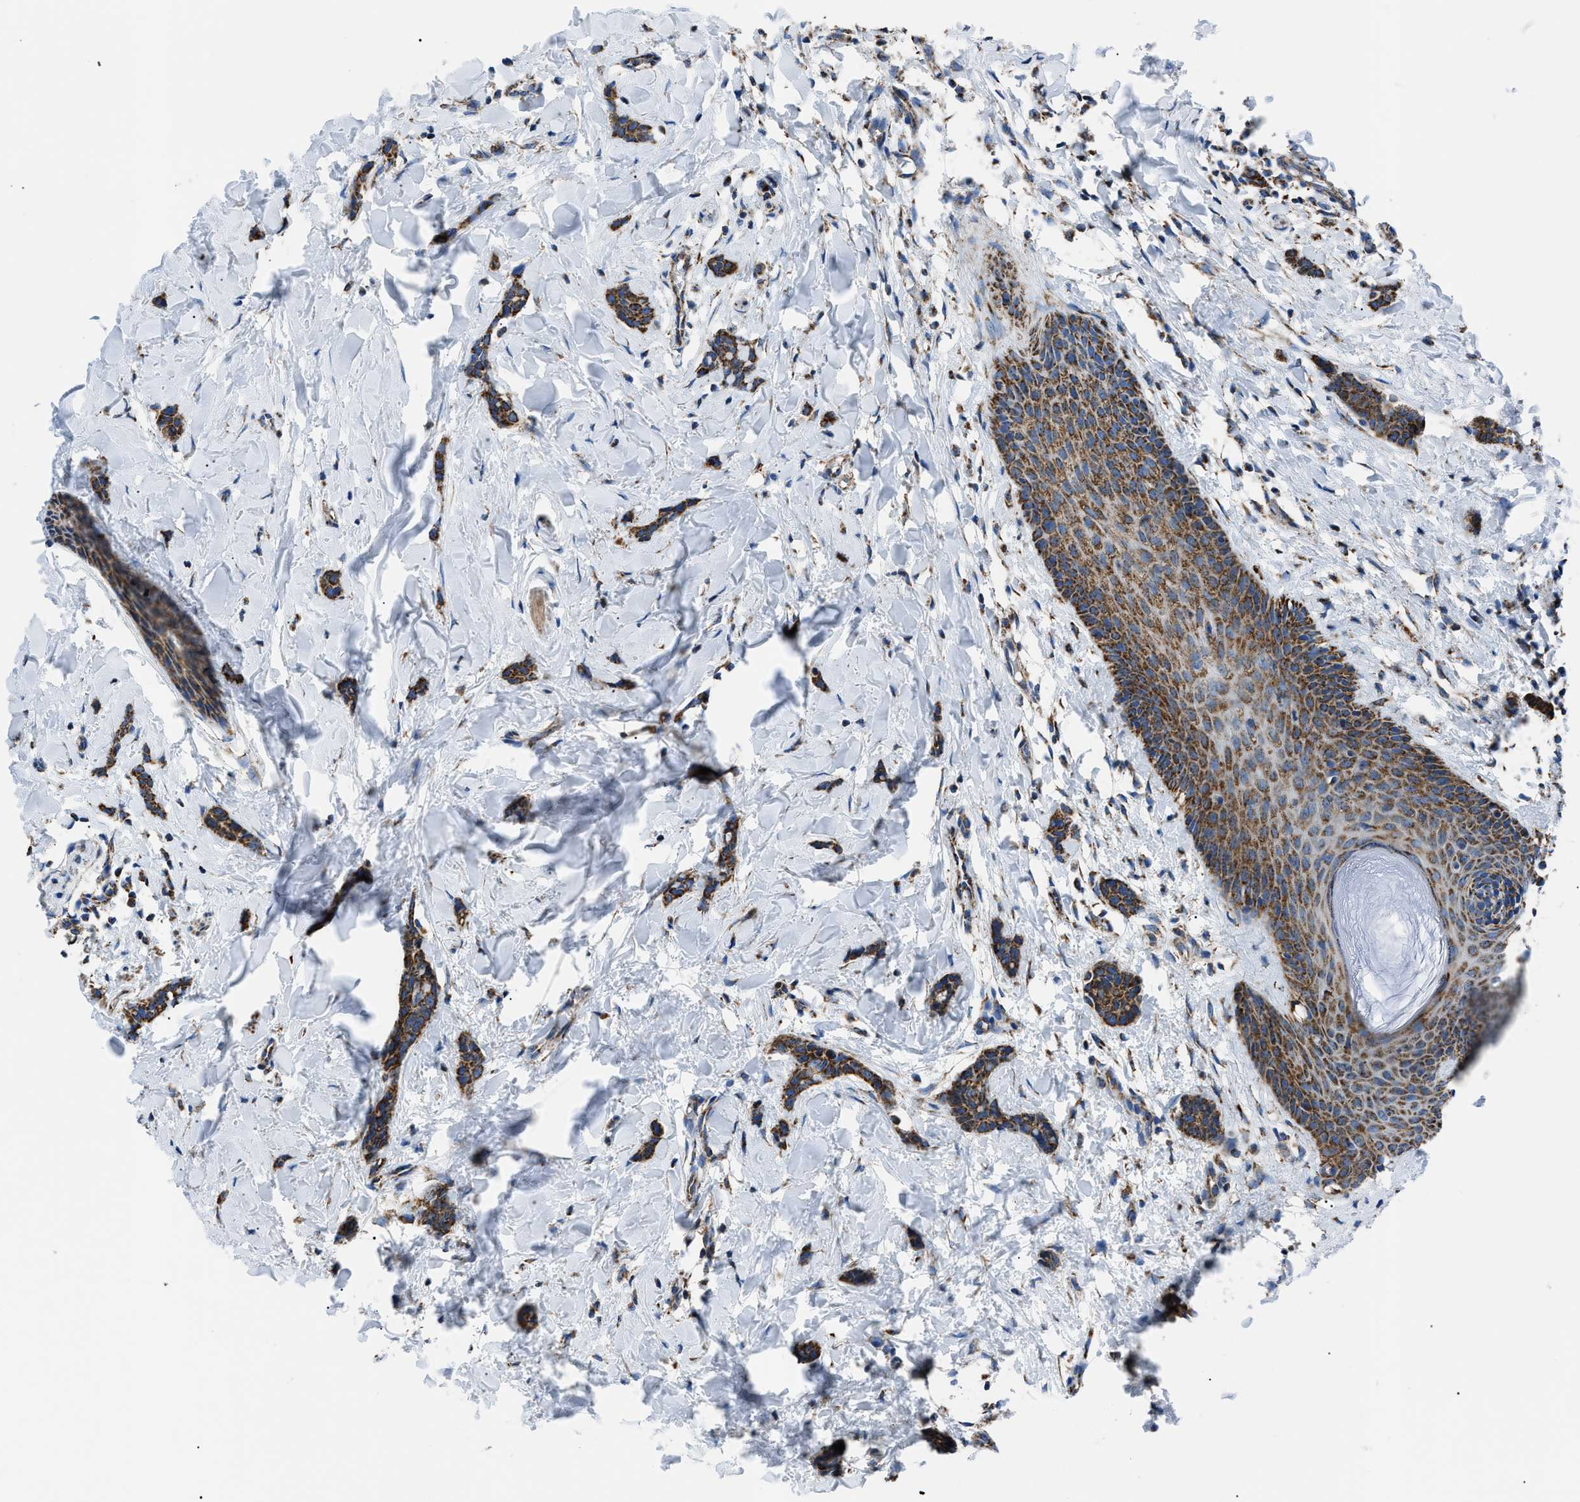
{"staining": {"intensity": "strong", "quantity": ">75%", "location": "cytoplasmic/membranous"}, "tissue": "breast cancer", "cell_type": "Tumor cells", "image_type": "cancer", "snomed": [{"axis": "morphology", "description": "Lobular carcinoma"}, {"axis": "topography", "description": "Skin"}, {"axis": "topography", "description": "Breast"}], "caption": "Protein expression by immunohistochemistry reveals strong cytoplasmic/membranous staining in approximately >75% of tumor cells in breast lobular carcinoma. (DAB IHC, brown staining for protein, blue staining for nuclei).", "gene": "PHB2", "patient": {"sex": "female", "age": 46}}